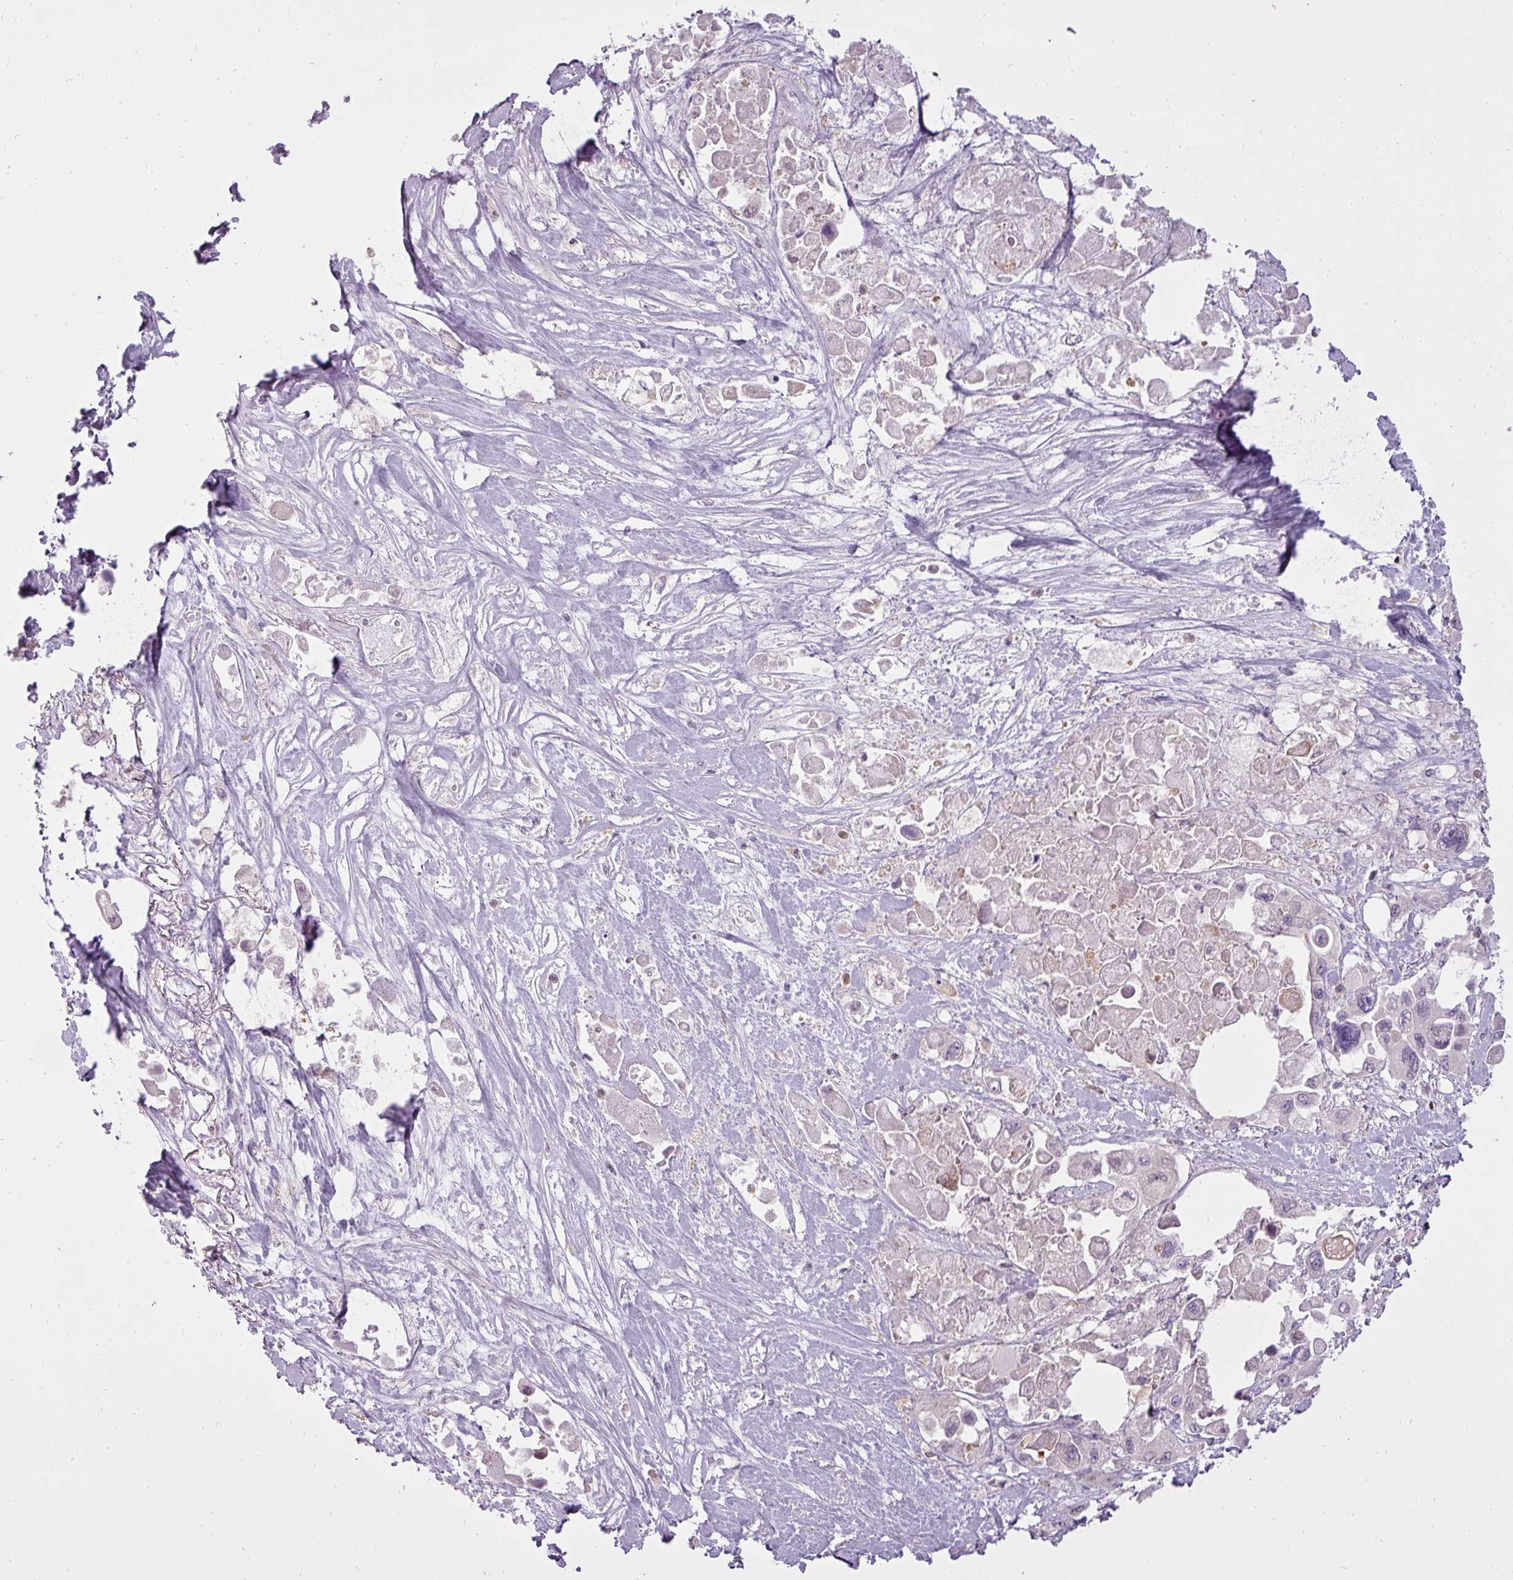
{"staining": {"intensity": "negative", "quantity": "none", "location": "none"}, "tissue": "pancreatic cancer", "cell_type": "Tumor cells", "image_type": "cancer", "snomed": [{"axis": "morphology", "description": "Adenocarcinoma, NOS"}, {"axis": "topography", "description": "Pancreas"}], "caption": "Immunohistochemistry (IHC) image of adenocarcinoma (pancreatic) stained for a protein (brown), which displays no expression in tumor cells.", "gene": "STK4", "patient": {"sex": "male", "age": 92}}